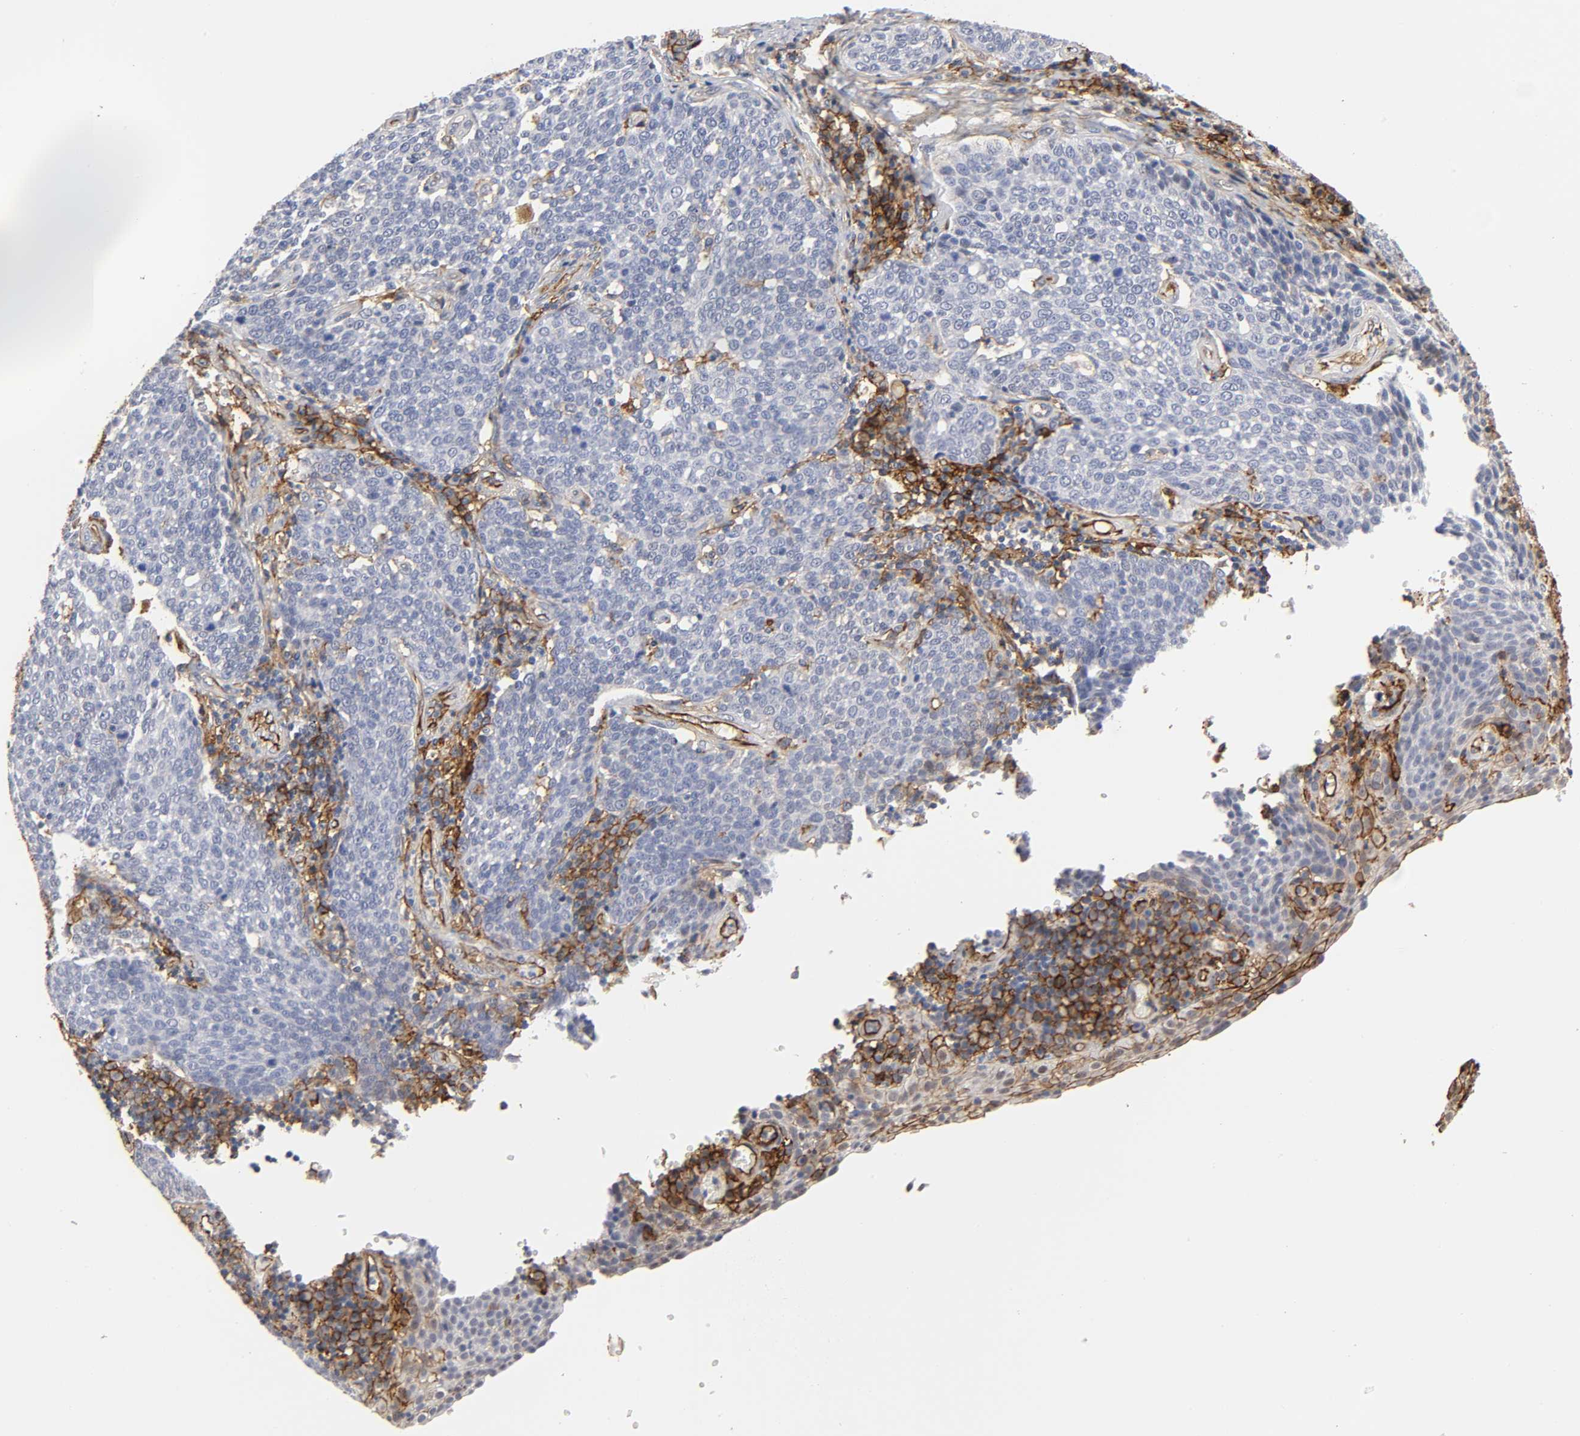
{"staining": {"intensity": "negative", "quantity": "none", "location": "none"}, "tissue": "cervical cancer", "cell_type": "Tumor cells", "image_type": "cancer", "snomed": [{"axis": "morphology", "description": "Squamous cell carcinoma, NOS"}, {"axis": "topography", "description": "Cervix"}], "caption": "IHC of cervical cancer demonstrates no staining in tumor cells. Brightfield microscopy of IHC stained with DAB (3,3'-diaminobenzidine) (brown) and hematoxylin (blue), captured at high magnification.", "gene": "ICAM1", "patient": {"sex": "female", "age": 34}}